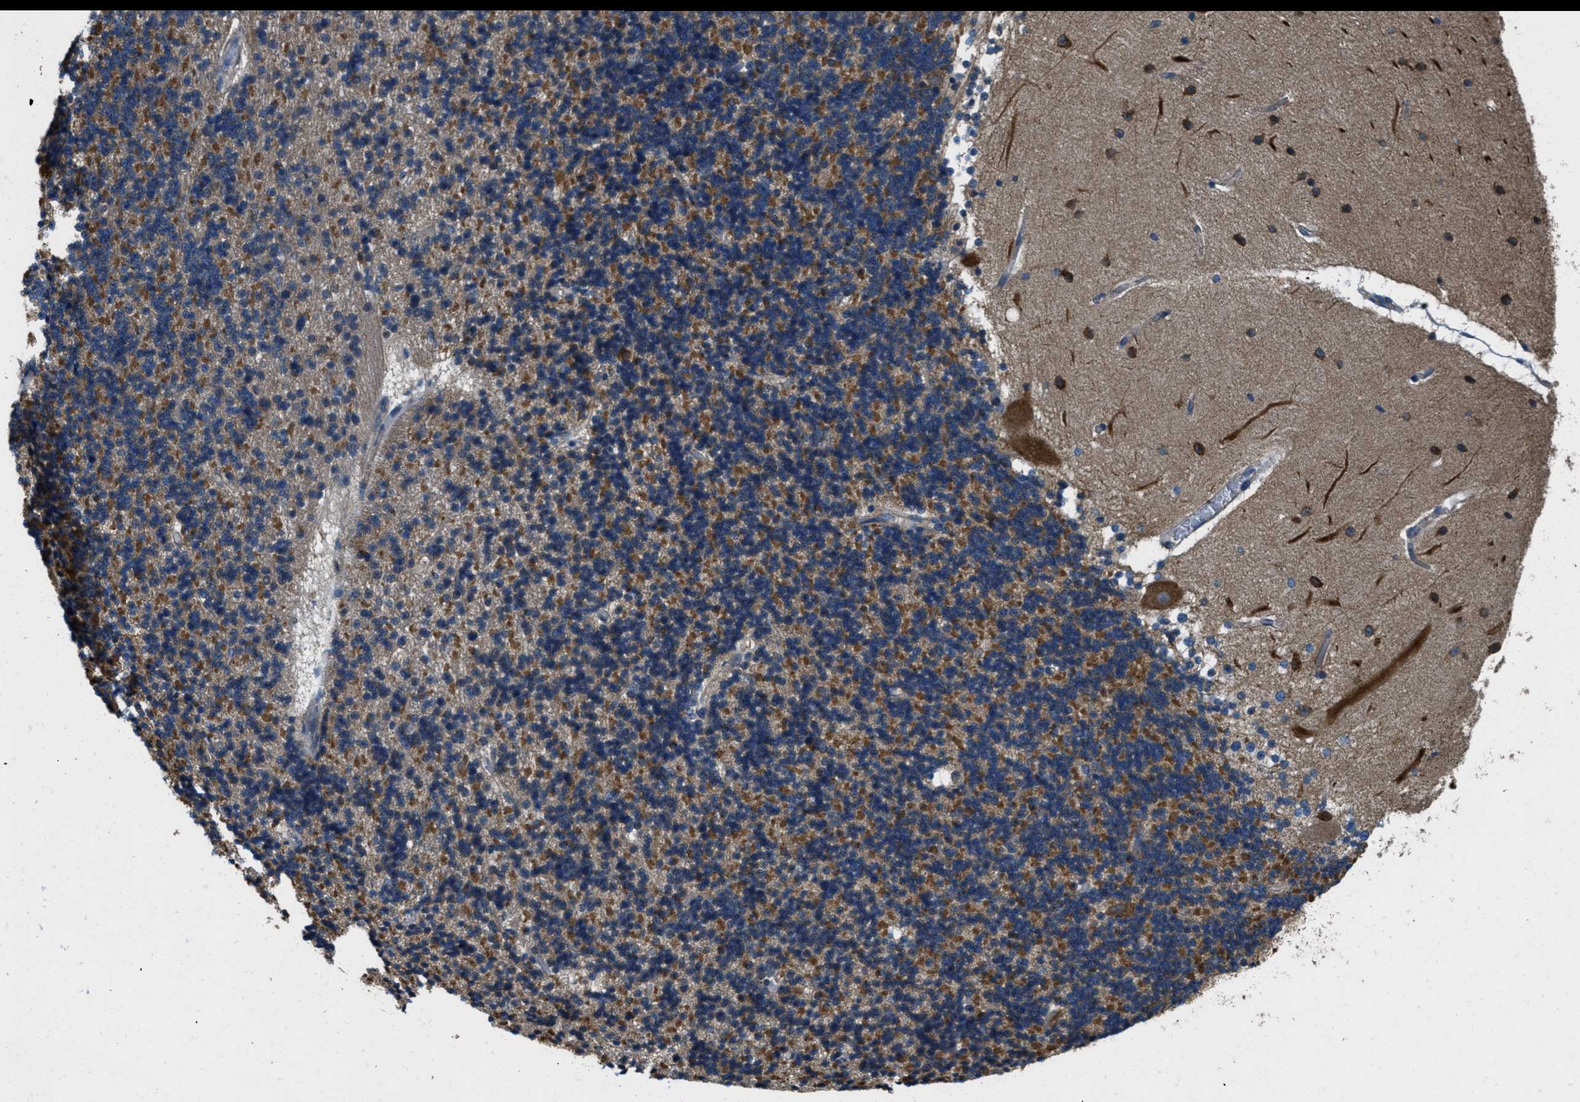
{"staining": {"intensity": "strong", "quantity": "25%-75%", "location": "cytoplasmic/membranous"}, "tissue": "cerebellum", "cell_type": "Cells in granular layer", "image_type": "normal", "snomed": [{"axis": "morphology", "description": "Normal tissue, NOS"}, {"axis": "topography", "description": "Cerebellum"}], "caption": "Cerebellum stained with DAB immunohistochemistry shows high levels of strong cytoplasmic/membranous positivity in about 25%-75% of cells in granular layer.", "gene": "TOMM70", "patient": {"sex": "female", "age": 54}}